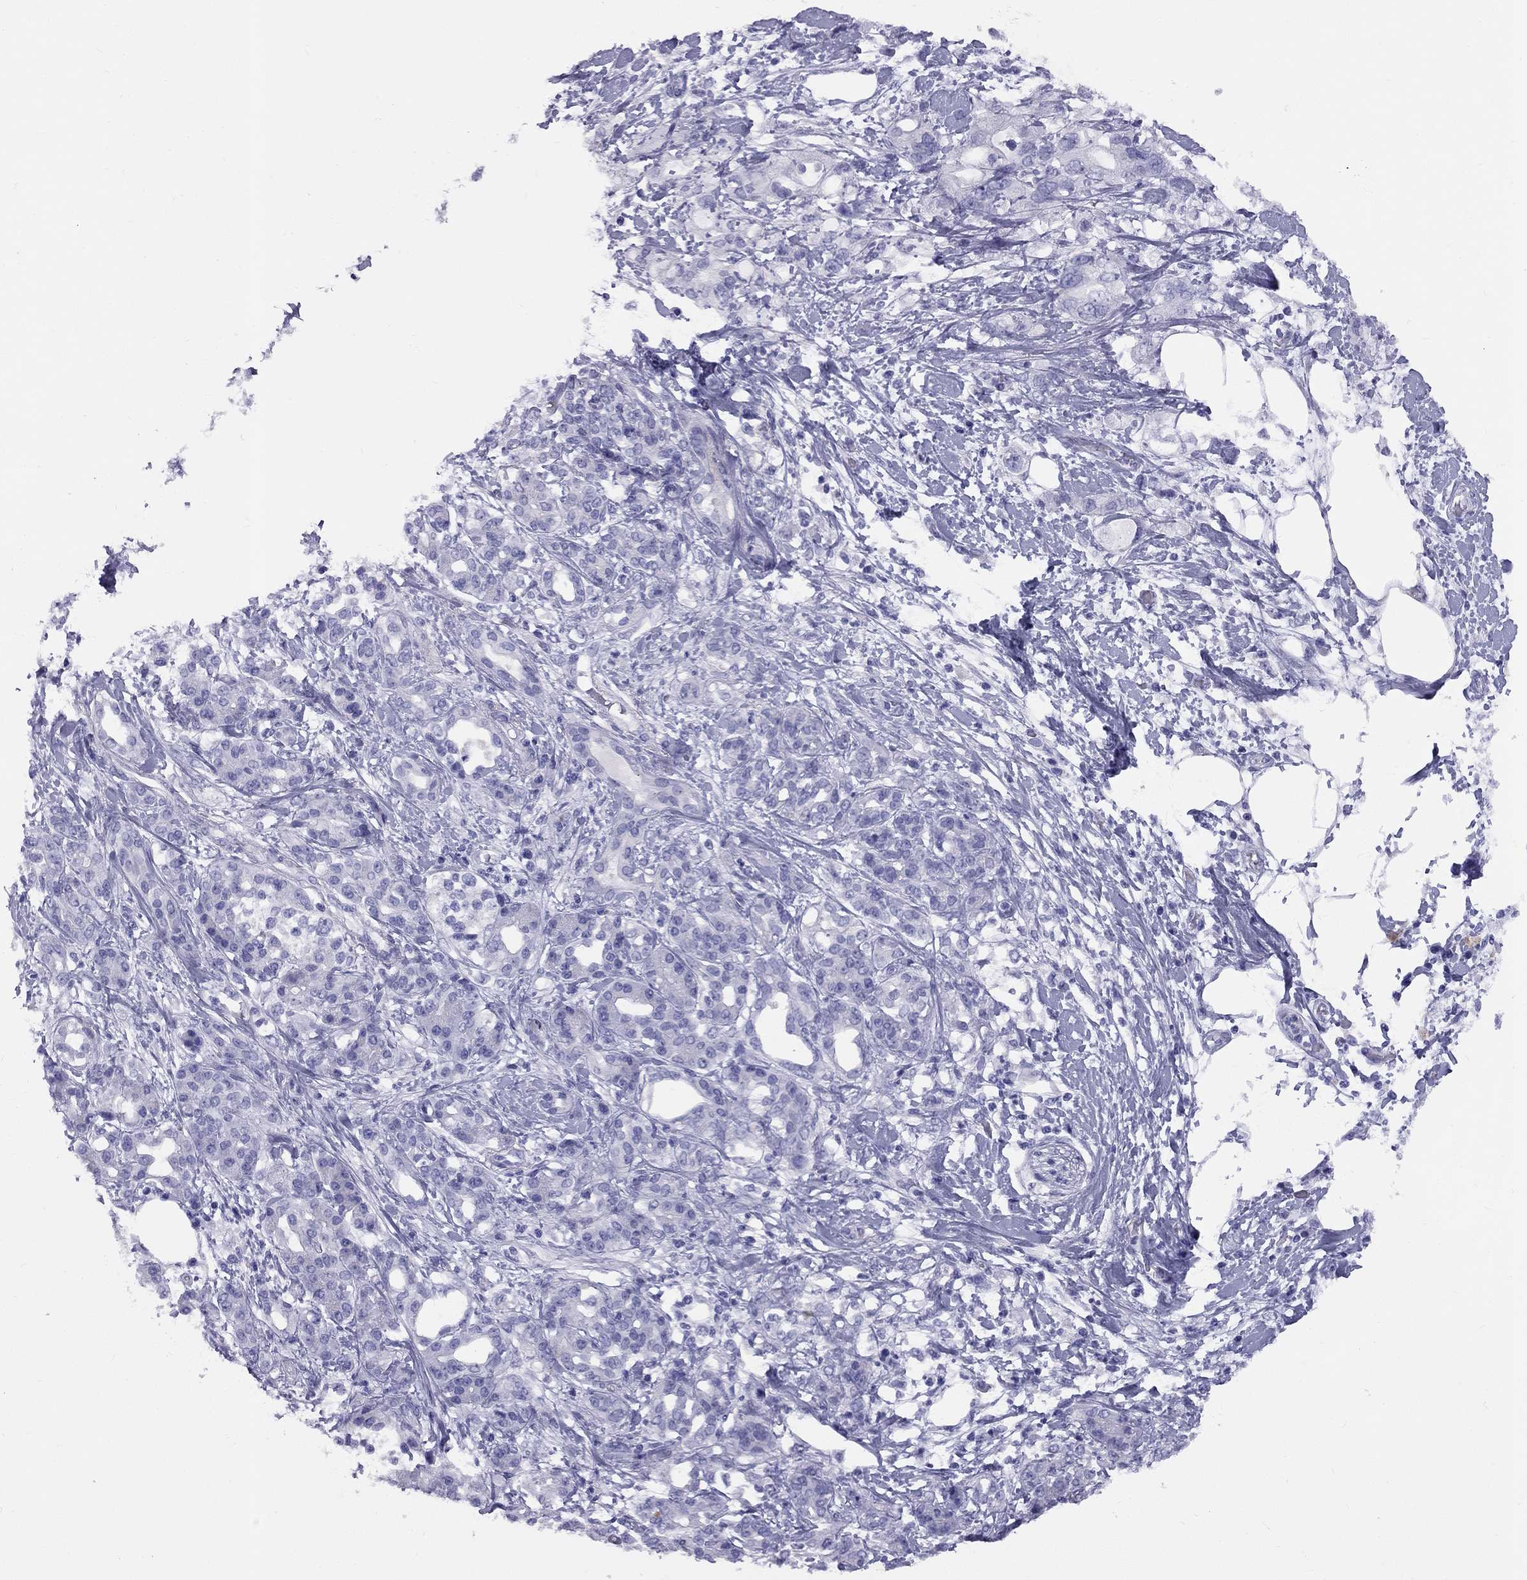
{"staining": {"intensity": "negative", "quantity": "none", "location": "none"}, "tissue": "pancreatic cancer", "cell_type": "Tumor cells", "image_type": "cancer", "snomed": [{"axis": "morphology", "description": "Adenocarcinoma, NOS"}, {"axis": "topography", "description": "Pancreas"}], "caption": "High magnification brightfield microscopy of pancreatic adenocarcinoma stained with DAB (brown) and counterstained with hematoxylin (blue): tumor cells show no significant expression.", "gene": "FSCN3", "patient": {"sex": "female", "age": 56}}